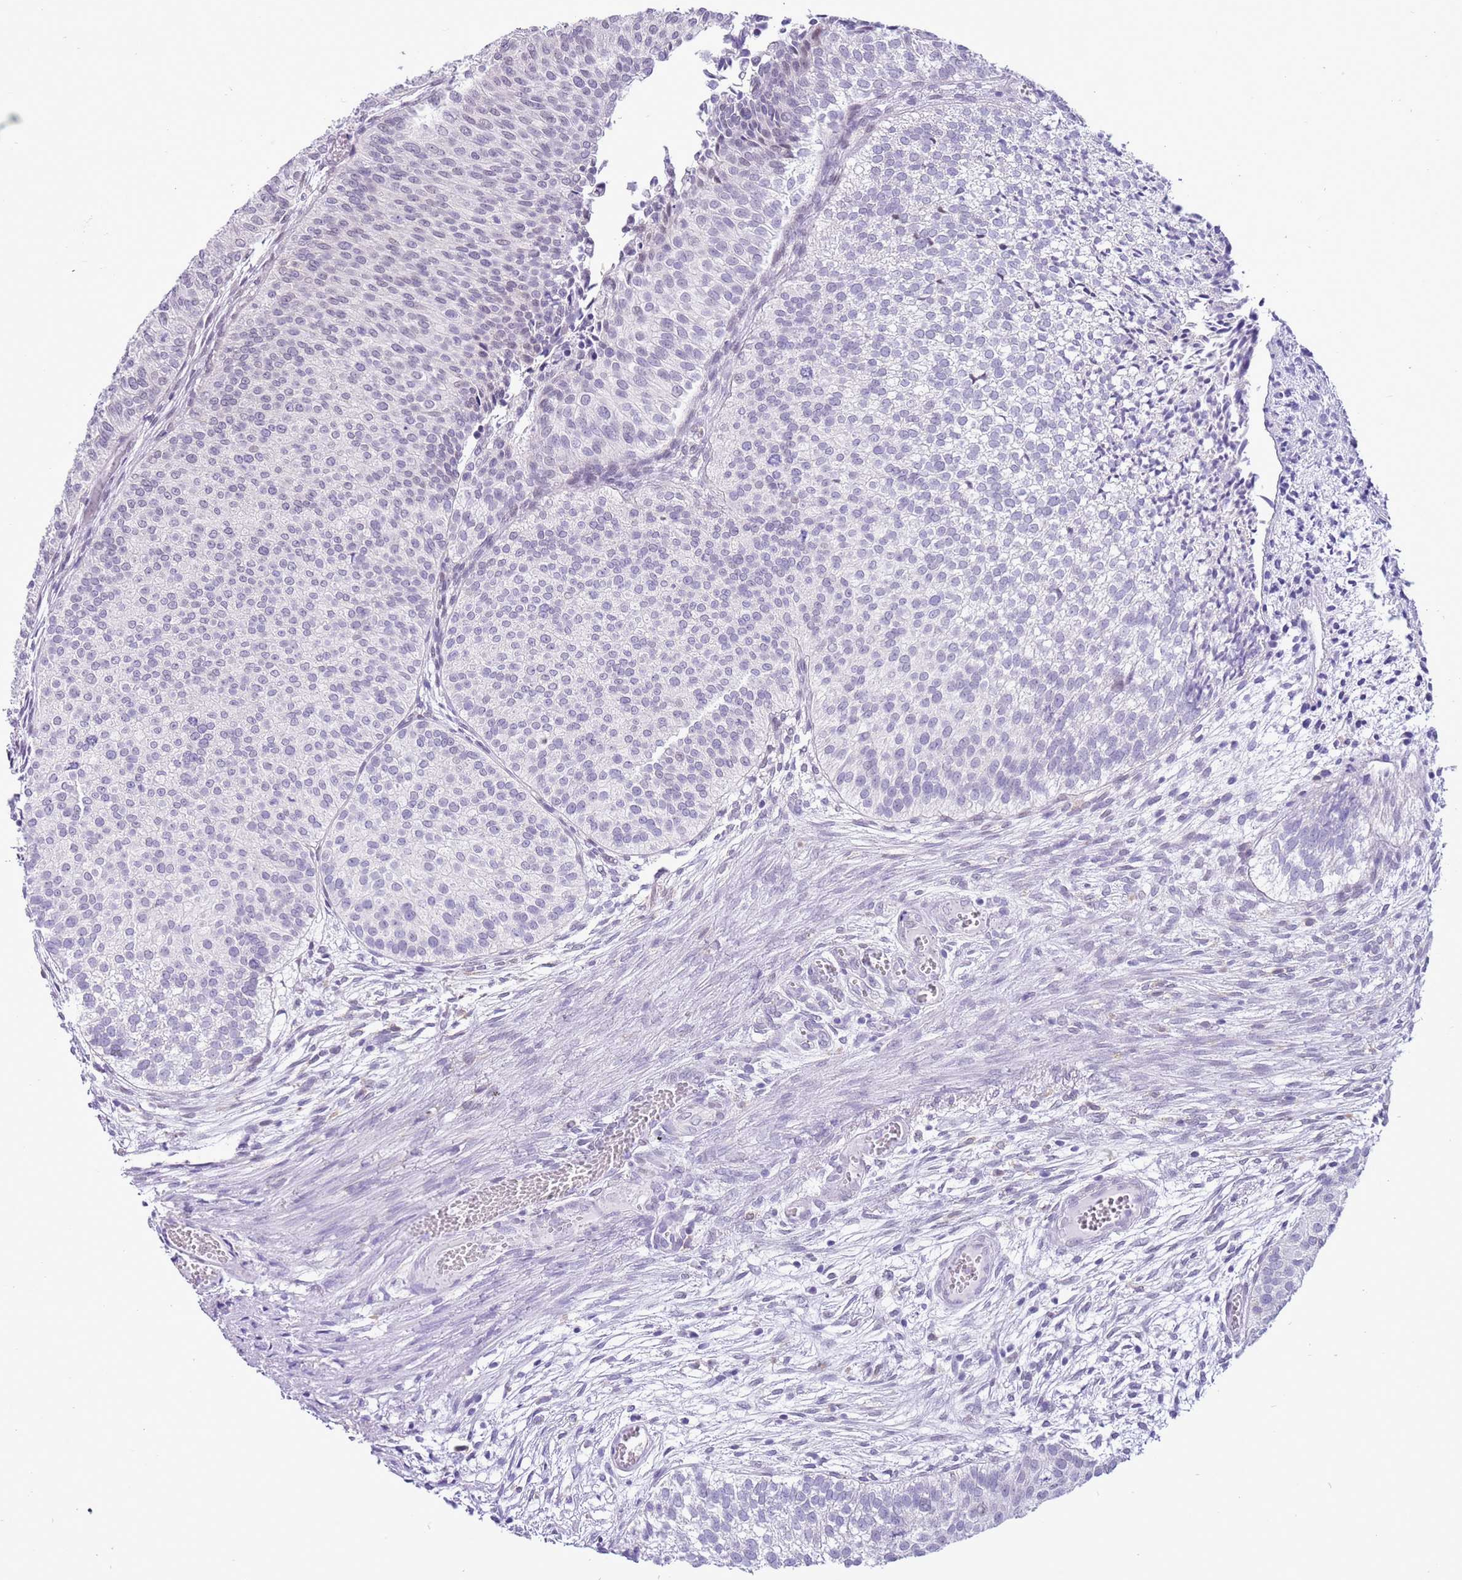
{"staining": {"intensity": "negative", "quantity": "none", "location": "none"}, "tissue": "urothelial cancer", "cell_type": "Tumor cells", "image_type": "cancer", "snomed": [{"axis": "morphology", "description": "Urothelial carcinoma, Low grade"}, {"axis": "topography", "description": "Urinary bladder"}], "caption": "DAB (3,3'-diaminobenzidine) immunohistochemical staining of human urothelial carcinoma (low-grade) reveals no significant staining in tumor cells.", "gene": "PPP1R17", "patient": {"sex": "male", "age": 84}}